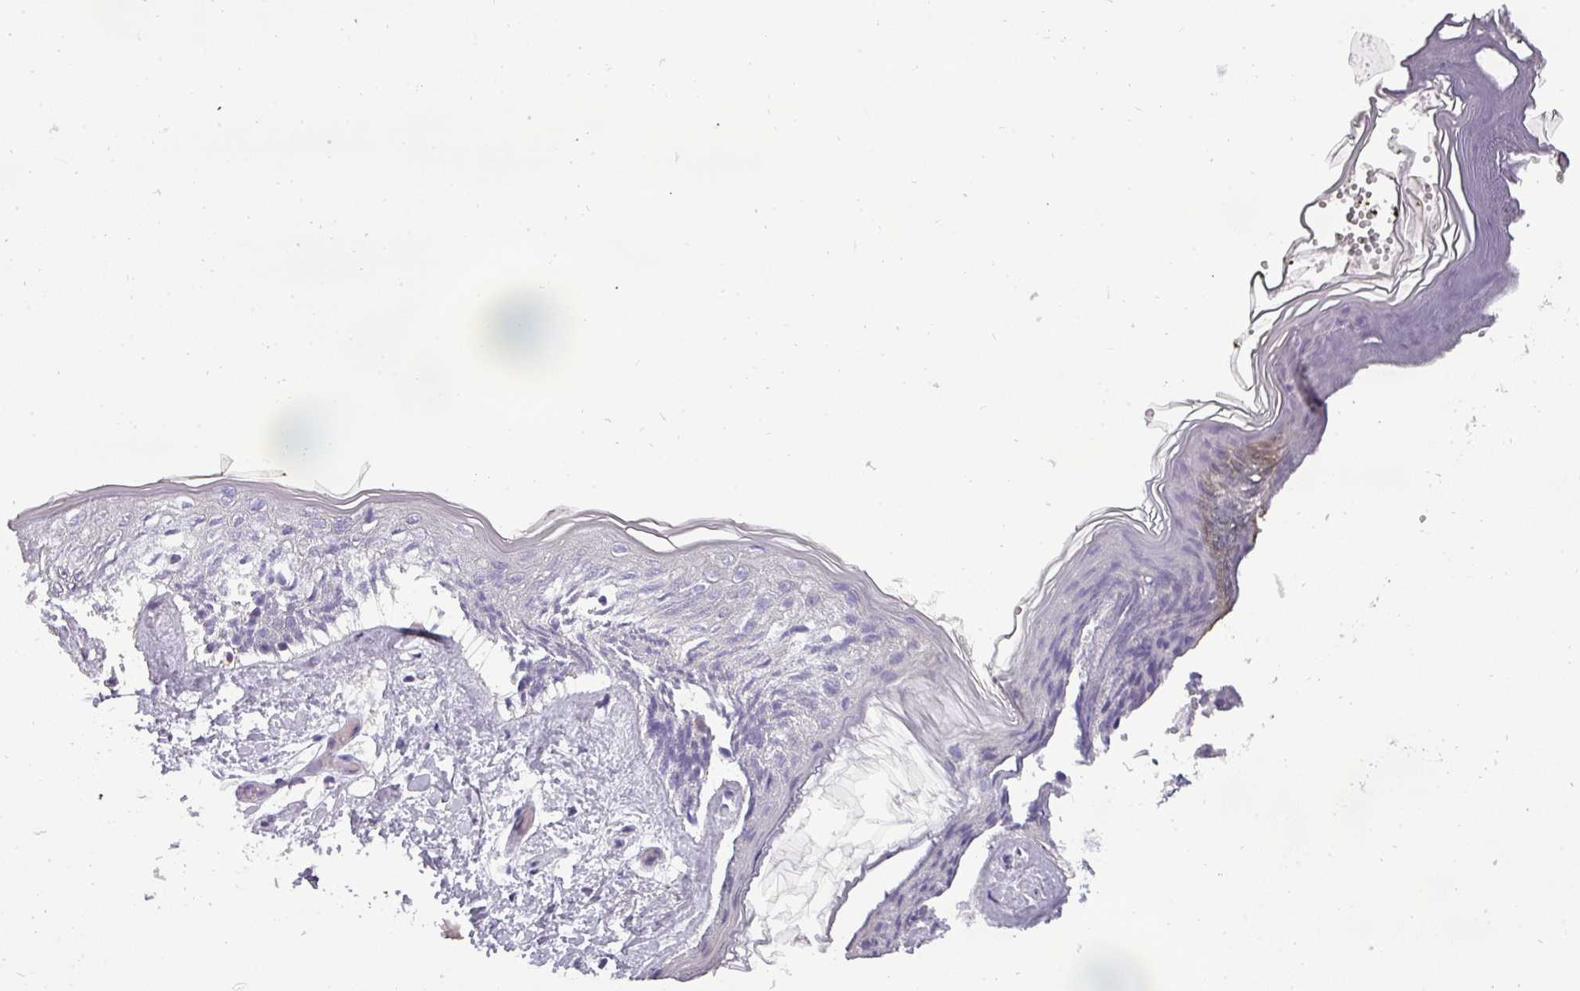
{"staining": {"intensity": "negative", "quantity": "none", "location": "none"}, "tissue": "skin", "cell_type": "Fibroblasts", "image_type": "normal", "snomed": [{"axis": "morphology", "description": "Normal tissue, NOS"}, {"axis": "topography", "description": "Skin"}], "caption": "Immunohistochemistry histopathology image of normal skin: skin stained with DAB (3,3'-diaminobenzidine) demonstrates no significant protein staining in fibroblasts.", "gene": "ATP6V1D", "patient": {"sex": "female", "age": 34}}